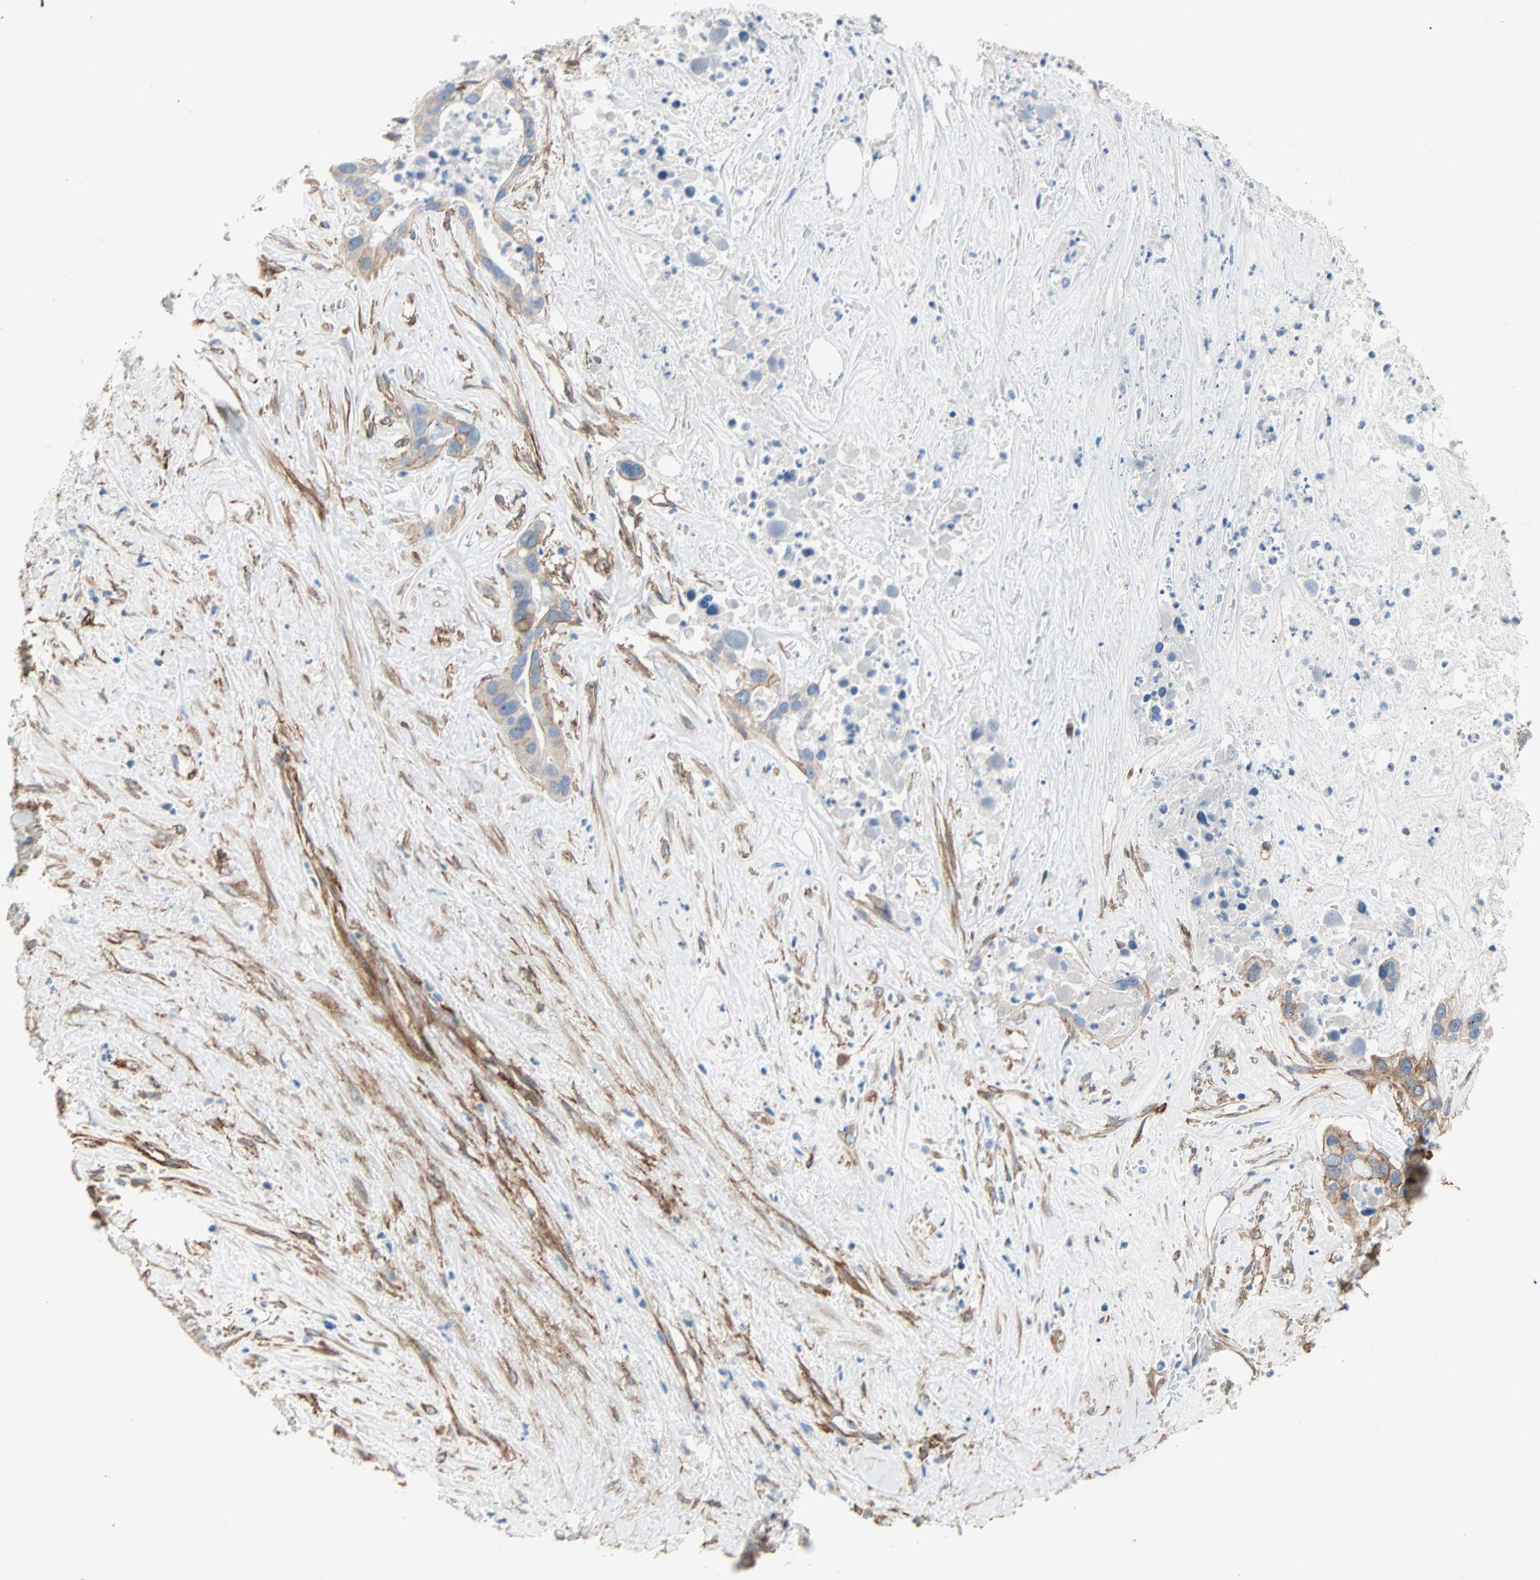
{"staining": {"intensity": "strong", "quantity": ">75%", "location": "cytoplasmic/membranous"}, "tissue": "liver cancer", "cell_type": "Tumor cells", "image_type": "cancer", "snomed": [{"axis": "morphology", "description": "Cholangiocarcinoma"}, {"axis": "topography", "description": "Liver"}], "caption": "A brown stain shows strong cytoplasmic/membranous staining of a protein in human liver cancer (cholangiocarcinoma) tumor cells. The protein is stained brown, and the nuclei are stained in blue (DAB (3,3'-diaminobenzidine) IHC with brightfield microscopy, high magnification).", "gene": "EPB41L2", "patient": {"sex": "female", "age": 65}}